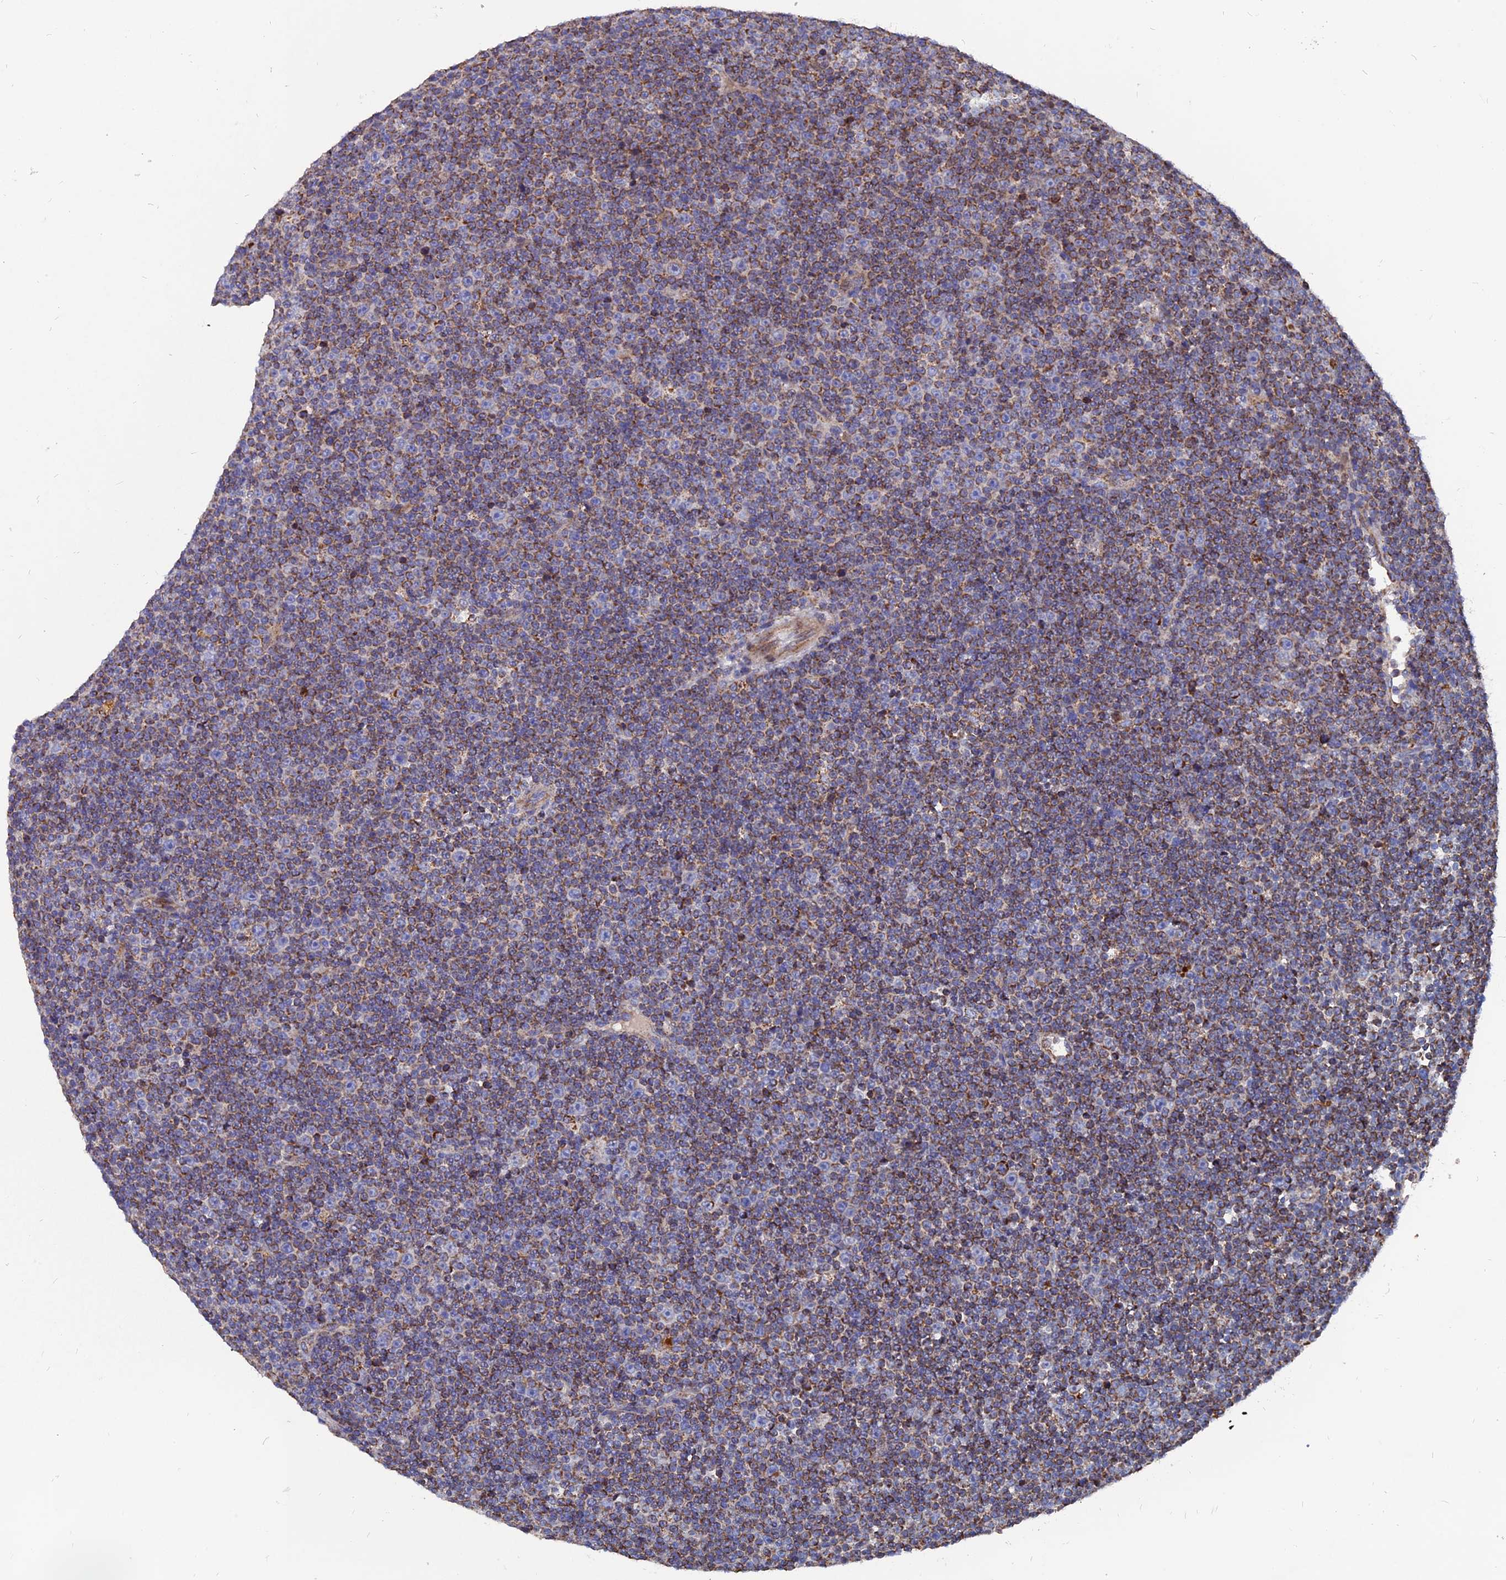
{"staining": {"intensity": "moderate", "quantity": "25%-75%", "location": "cytoplasmic/membranous"}, "tissue": "lymphoma", "cell_type": "Tumor cells", "image_type": "cancer", "snomed": [{"axis": "morphology", "description": "Malignant lymphoma, non-Hodgkin's type, Low grade"}, {"axis": "topography", "description": "Lymph node"}], "caption": "Immunohistochemistry (DAB) staining of lymphoma demonstrates moderate cytoplasmic/membranous protein staining in about 25%-75% of tumor cells.", "gene": "TGFA", "patient": {"sex": "female", "age": 67}}